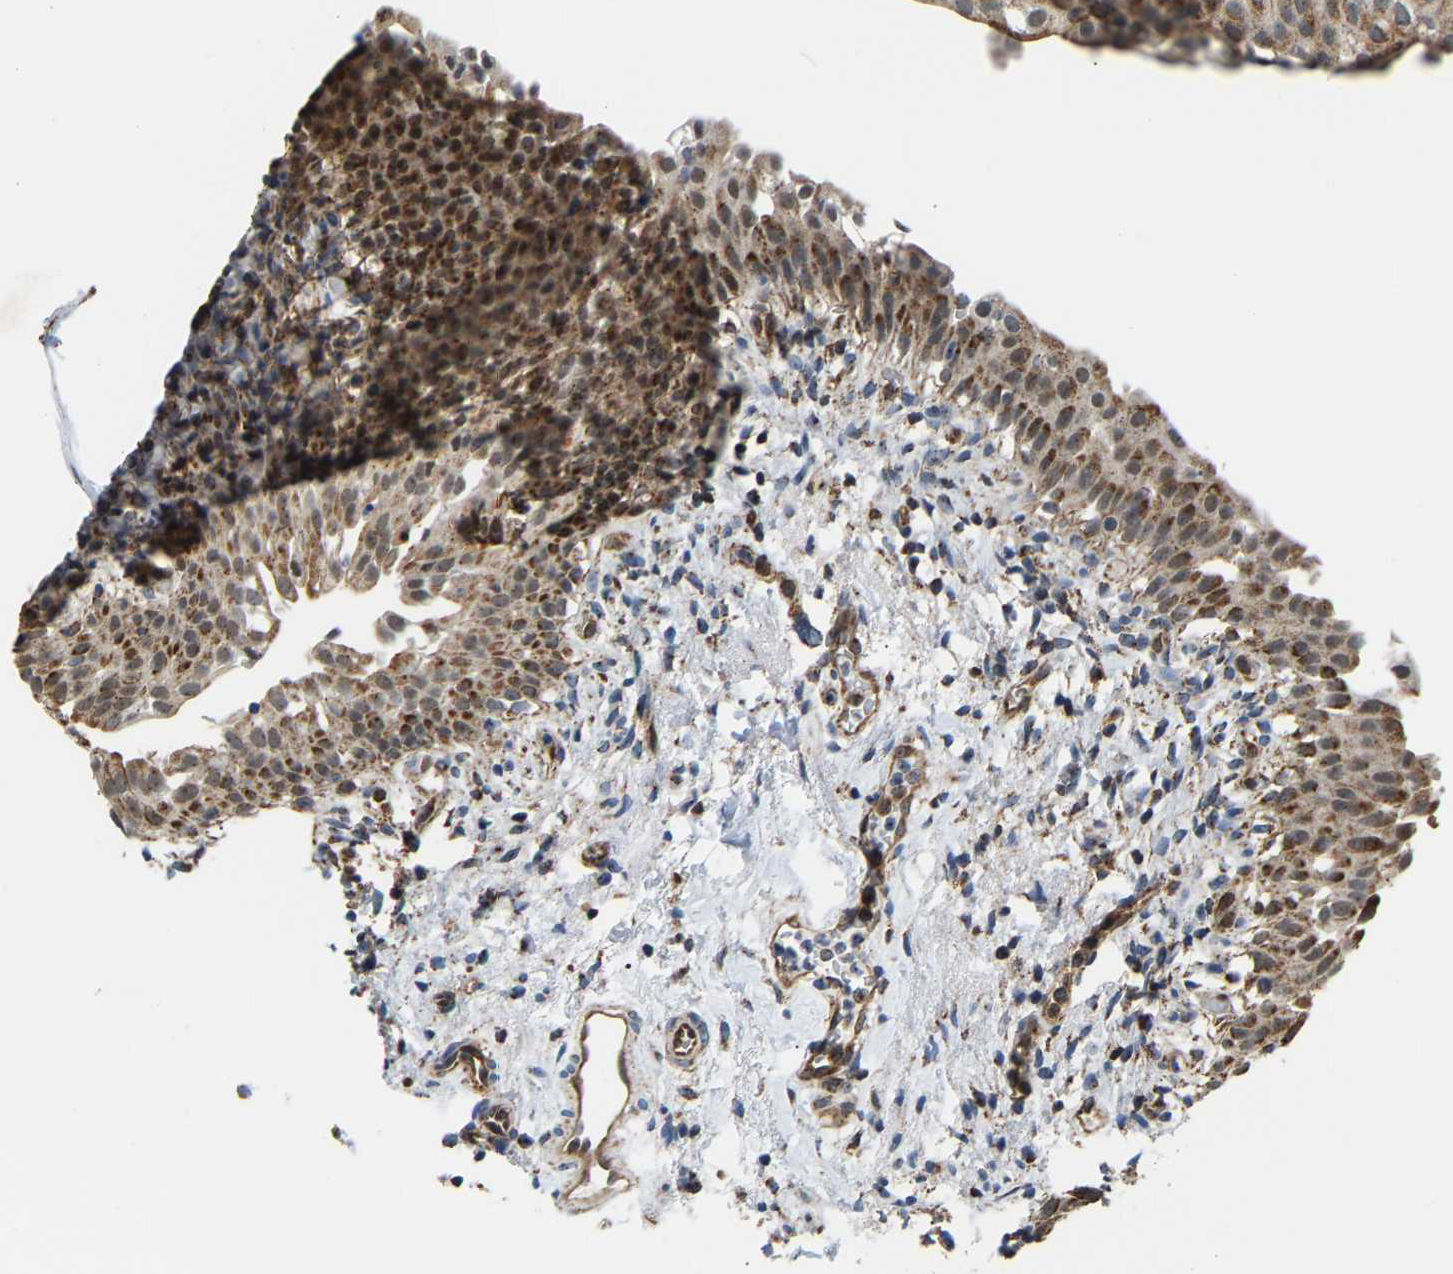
{"staining": {"intensity": "moderate", "quantity": "25%-75%", "location": "cytoplasmic/membranous"}, "tissue": "urinary bladder", "cell_type": "Urothelial cells", "image_type": "normal", "snomed": [{"axis": "morphology", "description": "Normal tissue, NOS"}, {"axis": "topography", "description": "Urinary bladder"}], "caption": "Immunohistochemical staining of normal urinary bladder demonstrates medium levels of moderate cytoplasmic/membranous staining in approximately 25%-75% of urothelial cells.", "gene": "GIMAP7", "patient": {"sex": "female", "age": 60}}